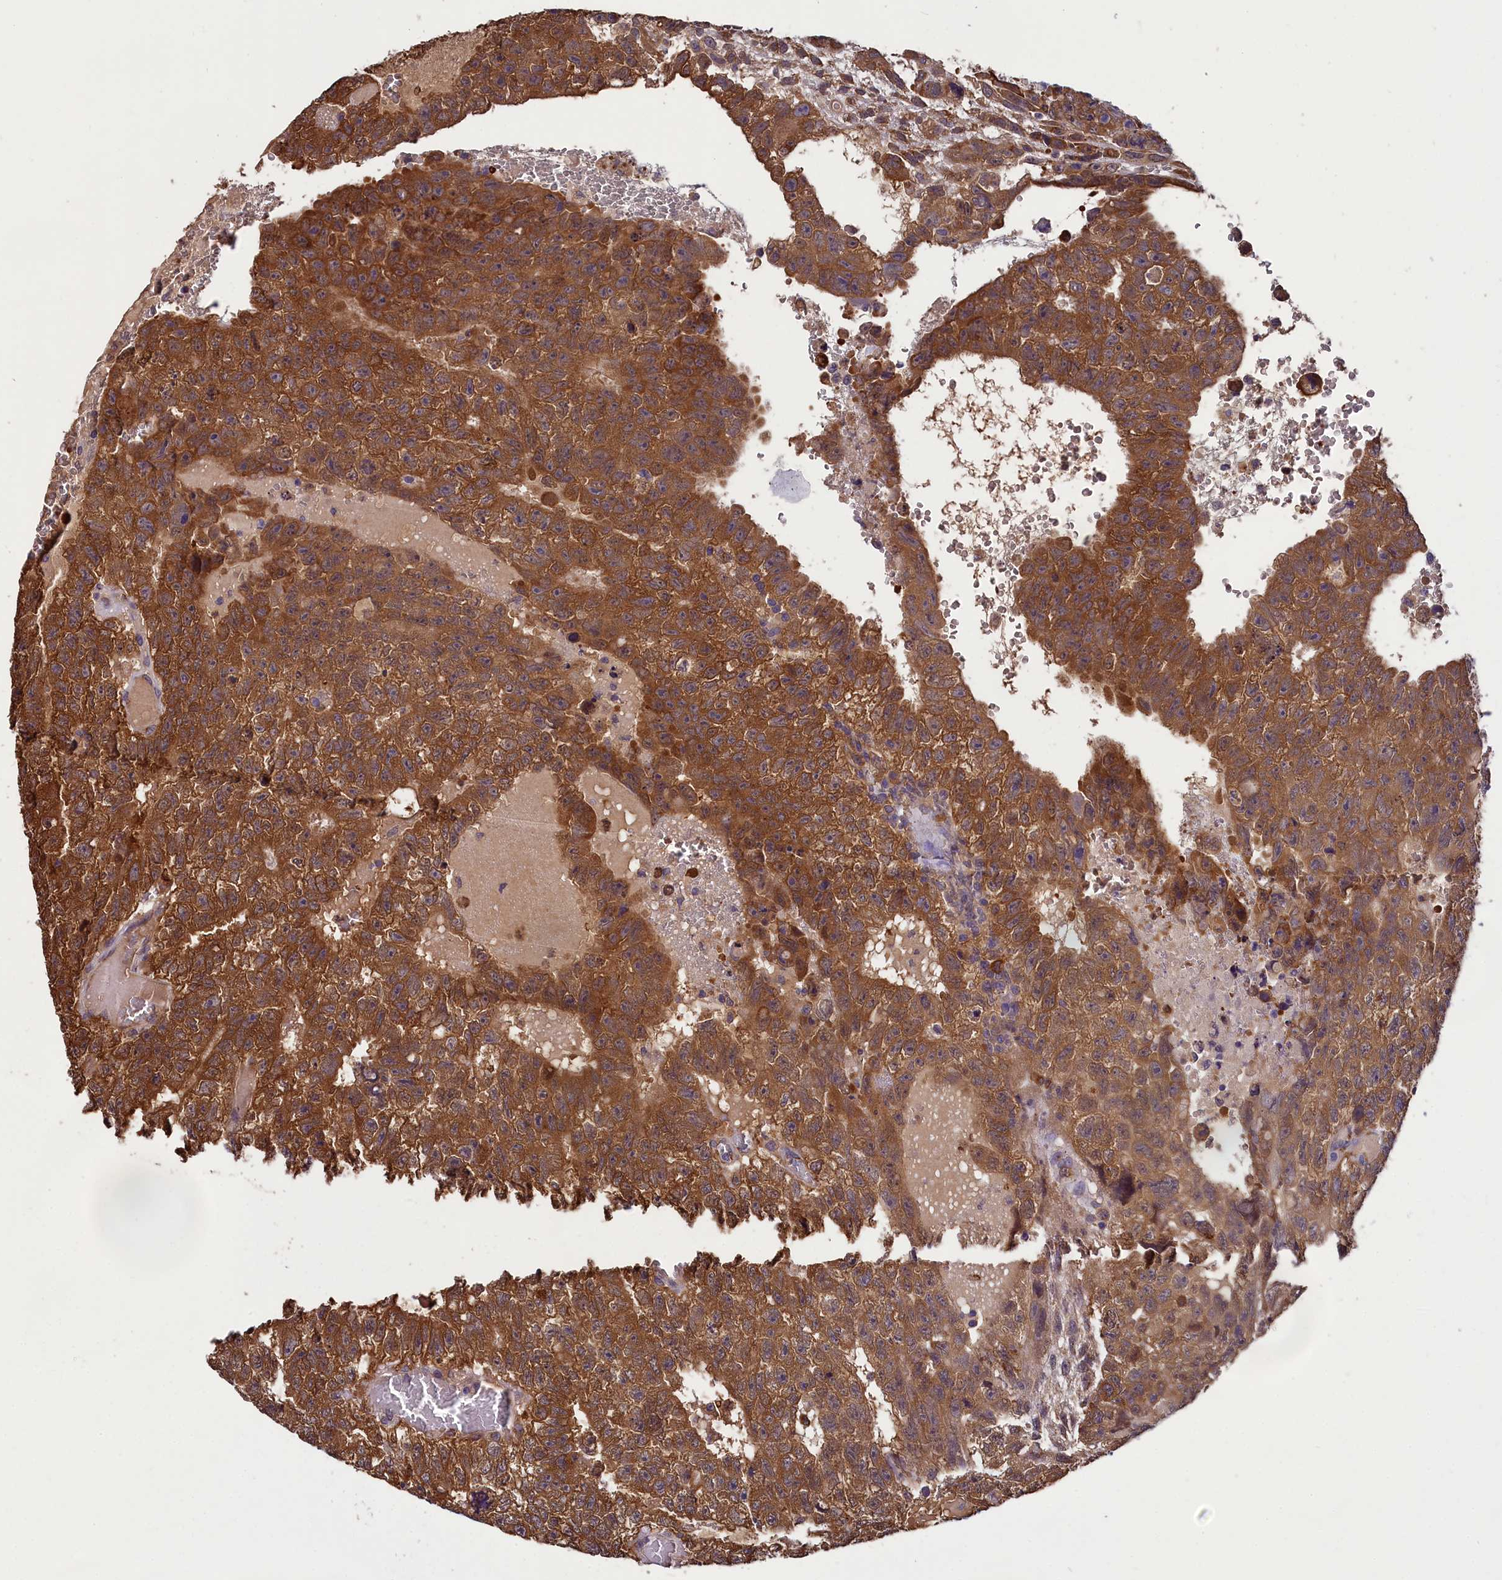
{"staining": {"intensity": "strong", "quantity": ">75%", "location": "cytoplasmic/membranous,nuclear"}, "tissue": "testis cancer", "cell_type": "Tumor cells", "image_type": "cancer", "snomed": [{"axis": "morphology", "description": "Carcinoma, Embryonal, NOS"}, {"axis": "topography", "description": "Testis"}], "caption": "Brown immunohistochemical staining in testis cancer displays strong cytoplasmic/membranous and nuclear positivity in approximately >75% of tumor cells. (Stains: DAB (3,3'-diaminobenzidine) in brown, nuclei in blue, Microscopy: brightfield microscopy at high magnification).", "gene": "ABCC8", "patient": {"sex": "male", "age": 26}}